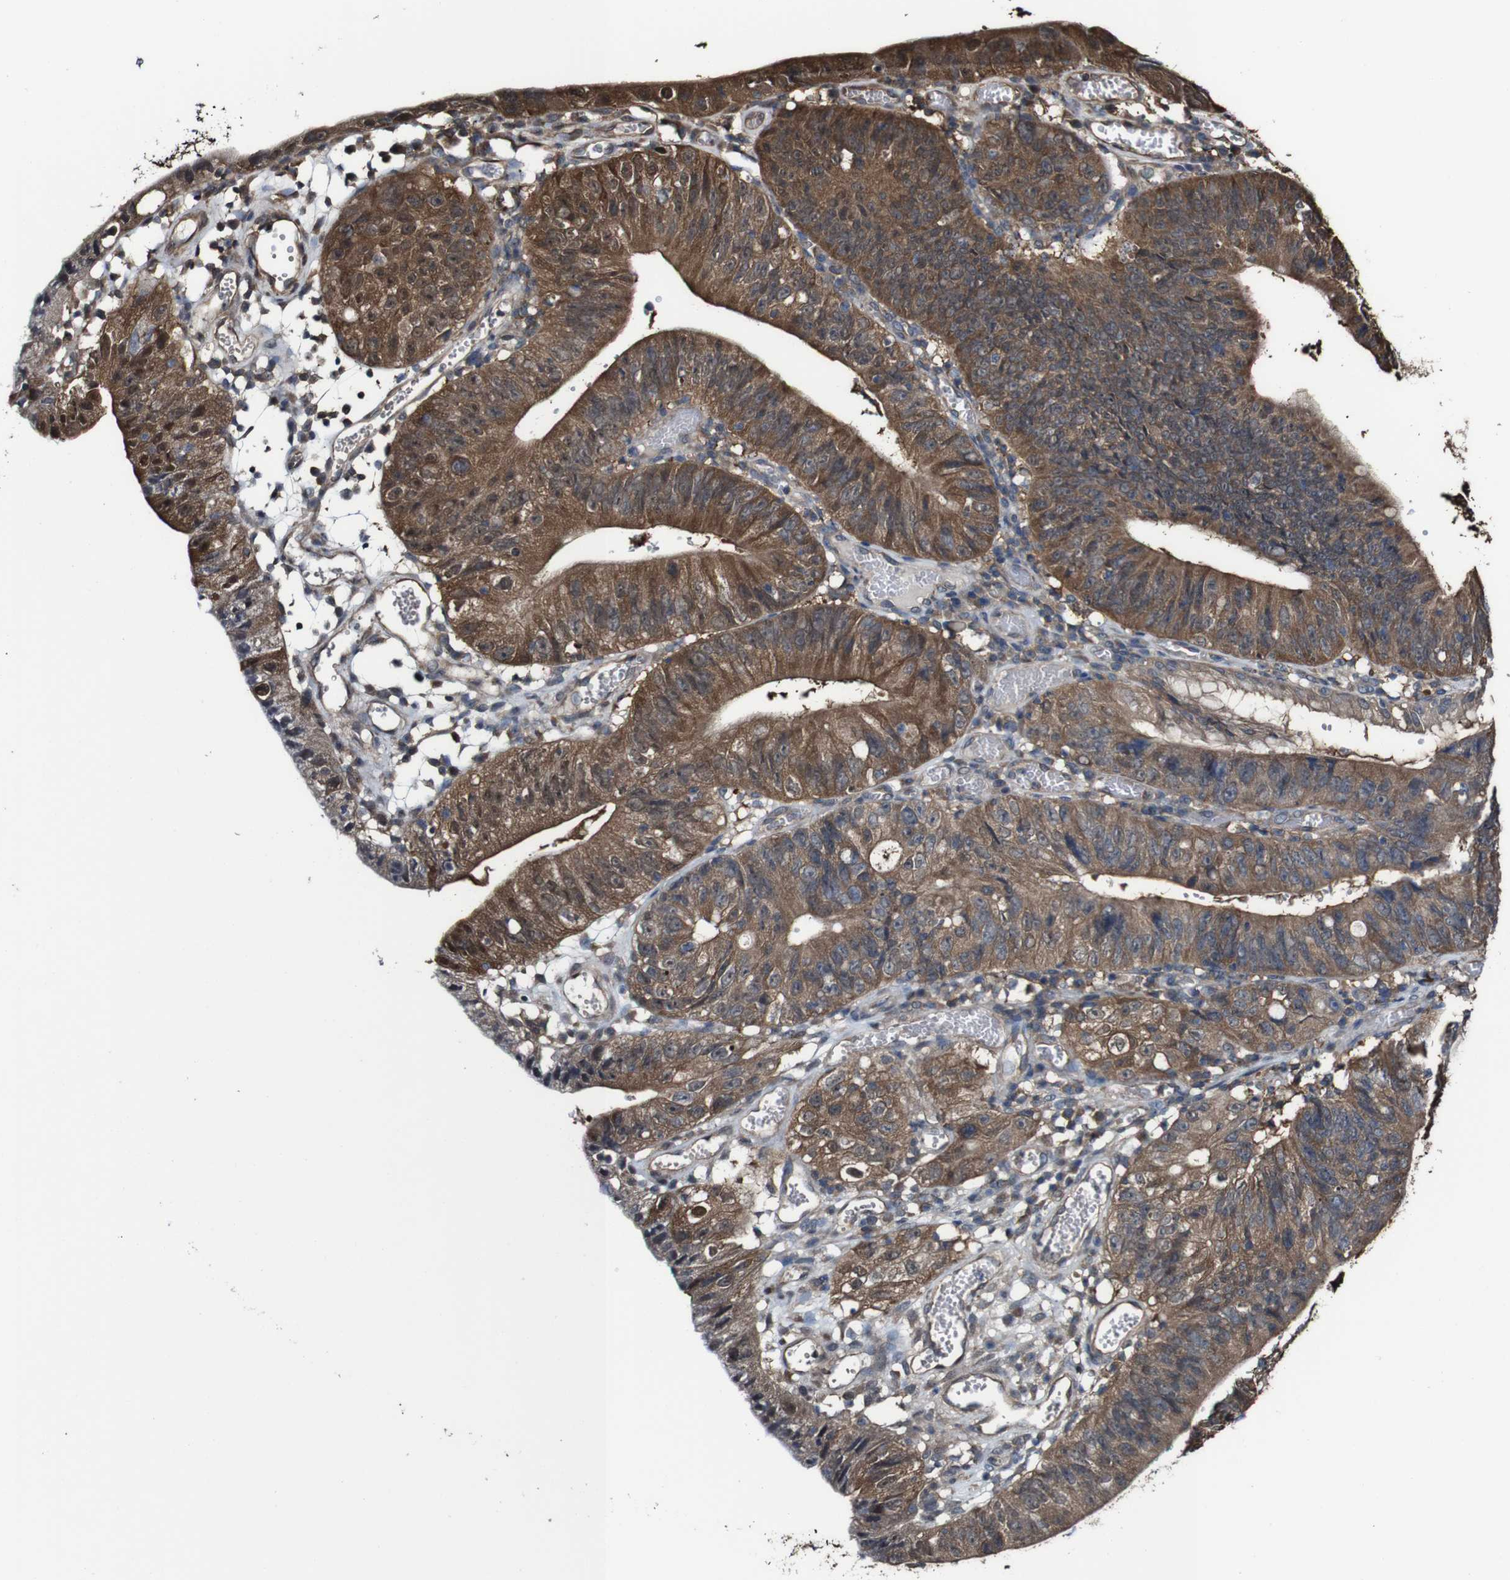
{"staining": {"intensity": "moderate", "quantity": ">75%", "location": "cytoplasmic/membranous"}, "tissue": "stomach cancer", "cell_type": "Tumor cells", "image_type": "cancer", "snomed": [{"axis": "morphology", "description": "Adenocarcinoma, NOS"}, {"axis": "topography", "description": "Stomach"}], "caption": "Stomach cancer was stained to show a protein in brown. There is medium levels of moderate cytoplasmic/membranous expression in approximately >75% of tumor cells. Immunohistochemistry (ihc) stains the protein of interest in brown and the nuclei are stained blue.", "gene": "PTPRR", "patient": {"sex": "male", "age": 59}}